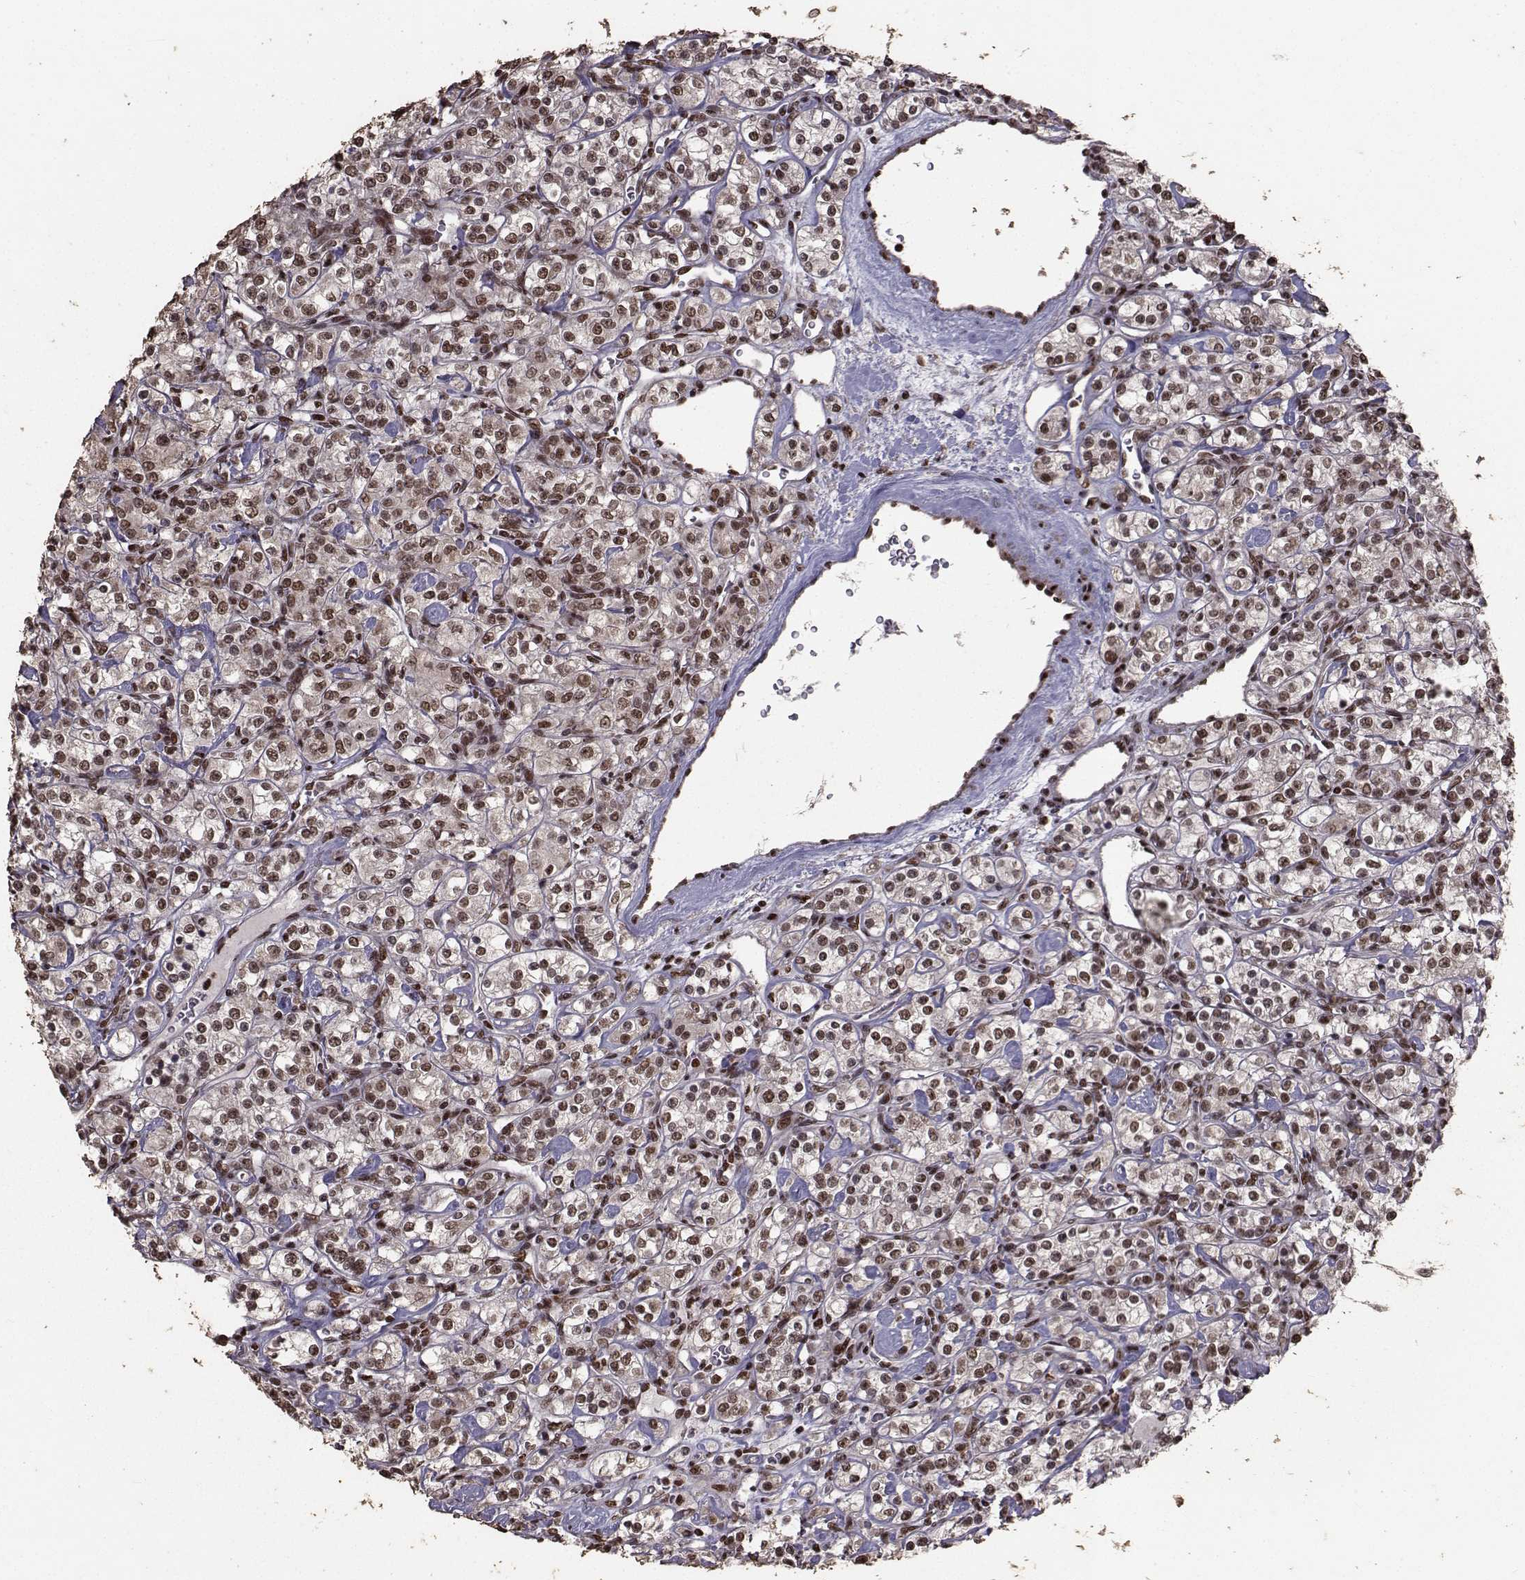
{"staining": {"intensity": "strong", "quantity": ">75%", "location": "cytoplasmic/membranous,nuclear"}, "tissue": "renal cancer", "cell_type": "Tumor cells", "image_type": "cancer", "snomed": [{"axis": "morphology", "description": "Adenocarcinoma, NOS"}, {"axis": "topography", "description": "Kidney"}], "caption": "A photomicrograph showing strong cytoplasmic/membranous and nuclear staining in approximately >75% of tumor cells in adenocarcinoma (renal), as visualized by brown immunohistochemical staining.", "gene": "SF1", "patient": {"sex": "male", "age": 77}}